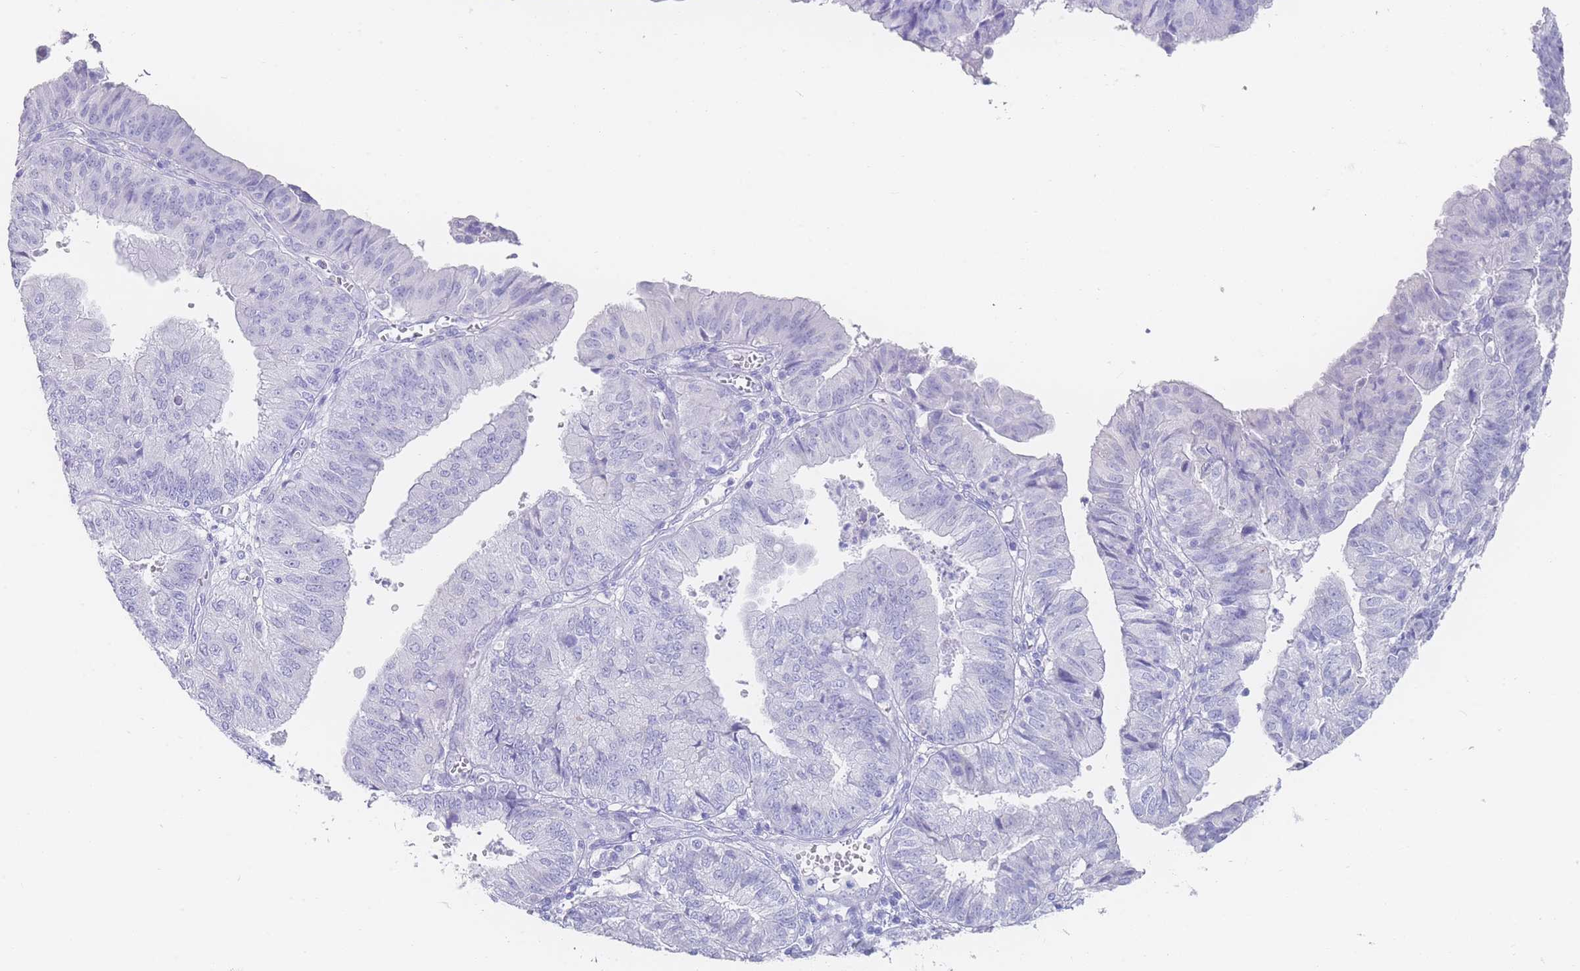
{"staining": {"intensity": "negative", "quantity": "none", "location": "none"}, "tissue": "endometrial cancer", "cell_type": "Tumor cells", "image_type": "cancer", "snomed": [{"axis": "morphology", "description": "Adenocarcinoma, NOS"}, {"axis": "topography", "description": "Endometrium"}], "caption": "Immunohistochemistry image of neoplastic tissue: human endometrial cancer (adenocarcinoma) stained with DAB (3,3'-diaminobenzidine) exhibits no significant protein positivity in tumor cells.", "gene": "LRRC37A", "patient": {"sex": "female", "age": 56}}